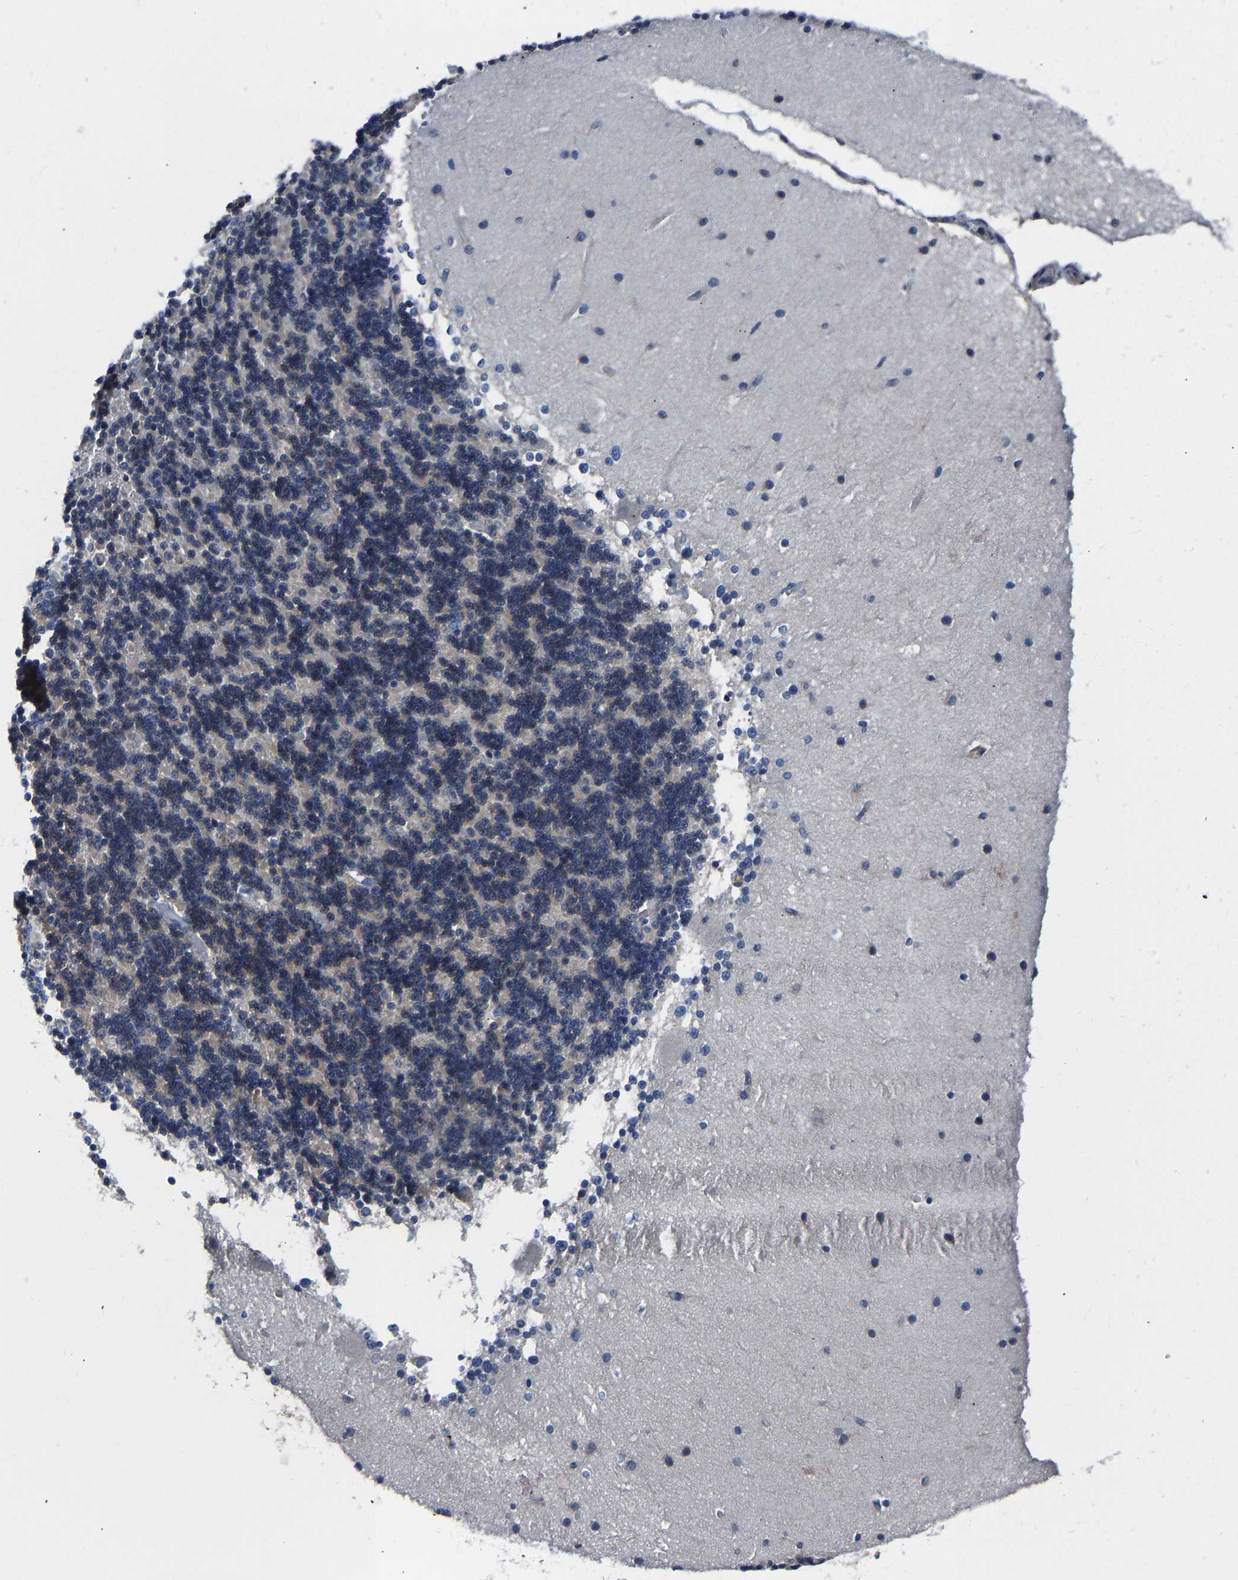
{"staining": {"intensity": "weak", "quantity": "25%-75%", "location": "cytoplasmic/membranous"}, "tissue": "cerebellum", "cell_type": "Cells in granular layer", "image_type": "normal", "snomed": [{"axis": "morphology", "description": "Normal tissue, NOS"}, {"axis": "topography", "description": "Cerebellum"}], "caption": "An IHC micrograph of unremarkable tissue is shown. Protein staining in brown highlights weak cytoplasmic/membranous positivity in cerebellum within cells in granular layer.", "gene": "PRKAR1A", "patient": {"sex": "female", "age": 54}}